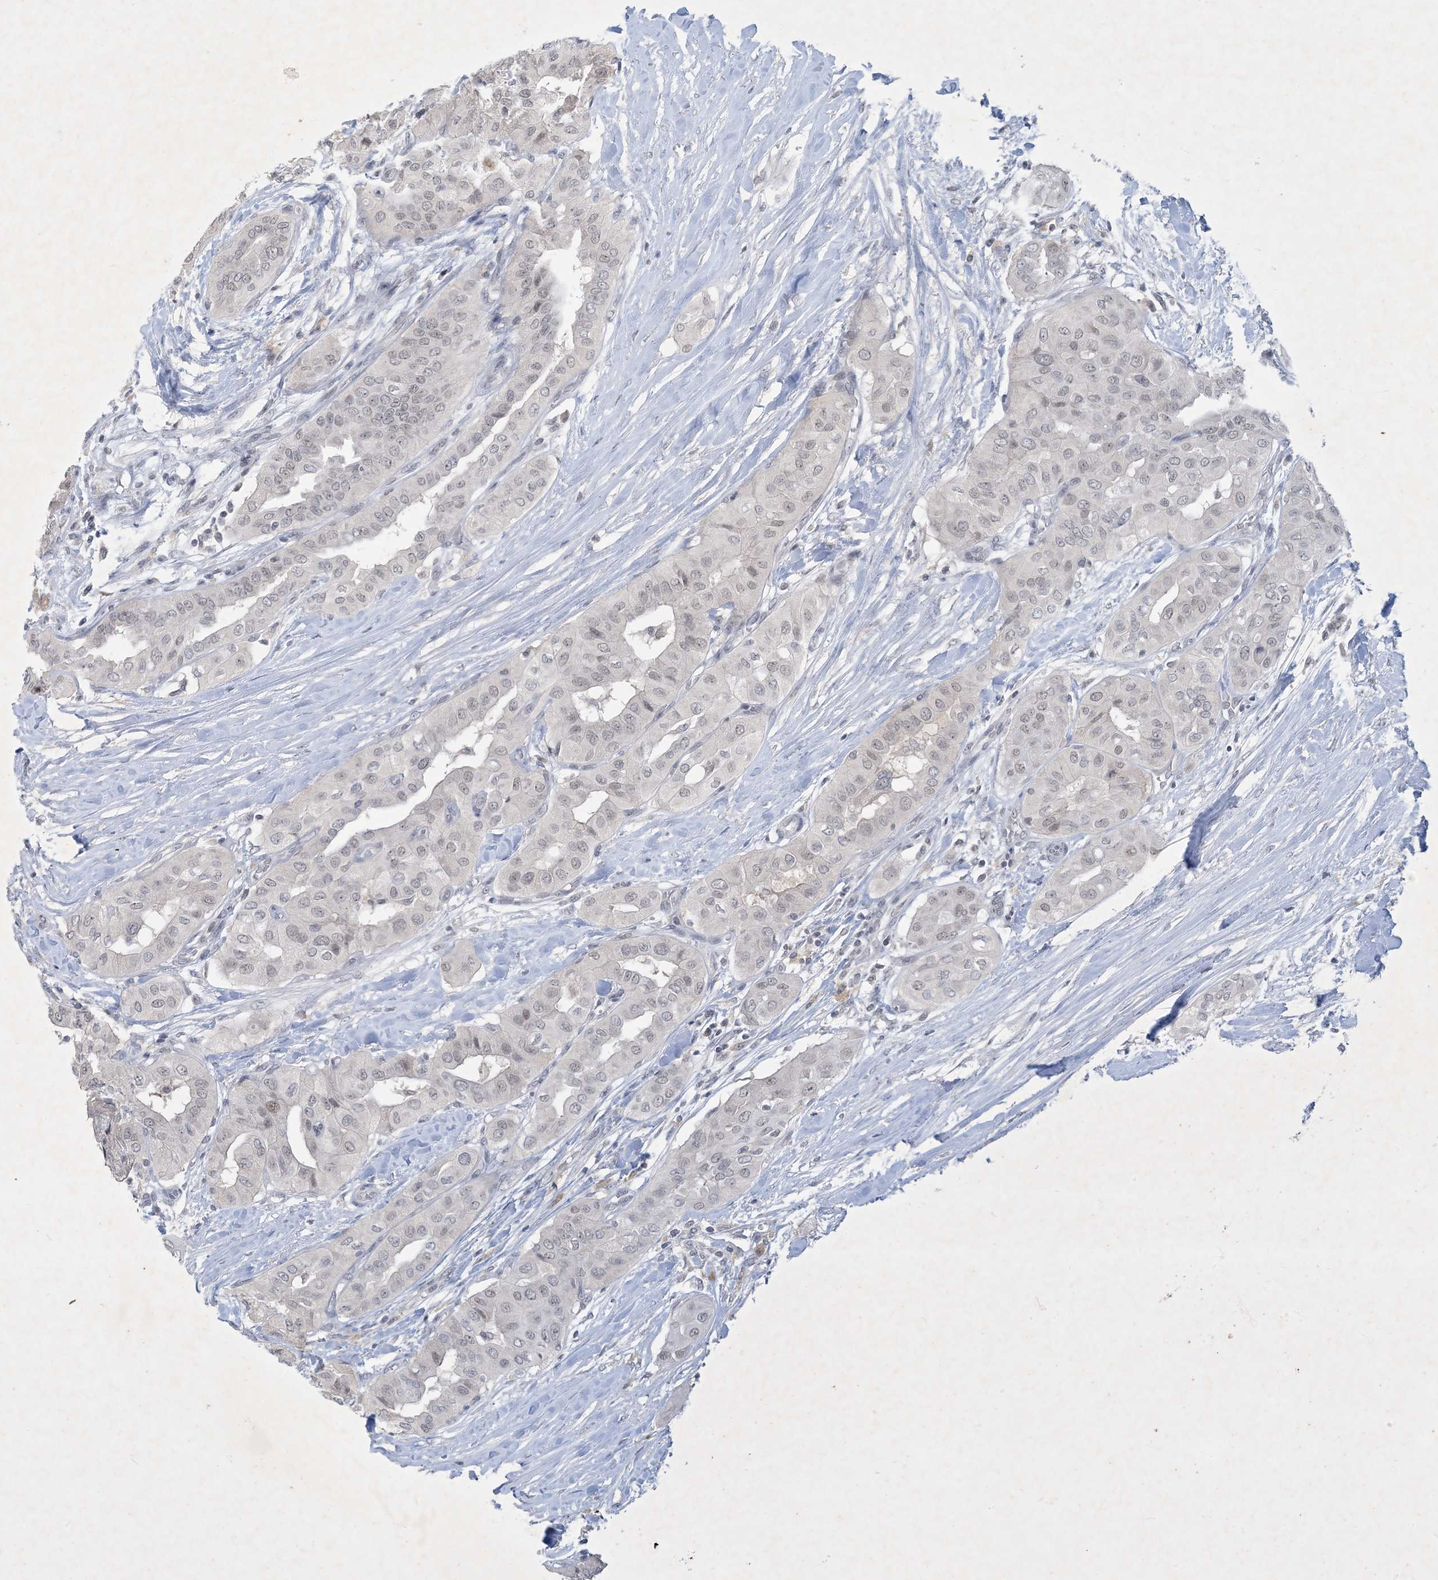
{"staining": {"intensity": "negative", "quantity": "none", "location": "none"}, "tissue": "thyroid cancer", "cell_type": "Tumor cells", "image_type": "cancer", "snomed": [{"axis": "morphology", "description": "Papillary adenocarcinoma, NOS"}, {"axis": "topography", "description": "Thyroid gland"}], "caption": "IHC image of human papillary adenocarcinoma (thyroid) stained for a protein (brown), which displays no positivity in tumor cells.", "gene": "ZNF674", "patient": {"sex": "female", "age": 59}}